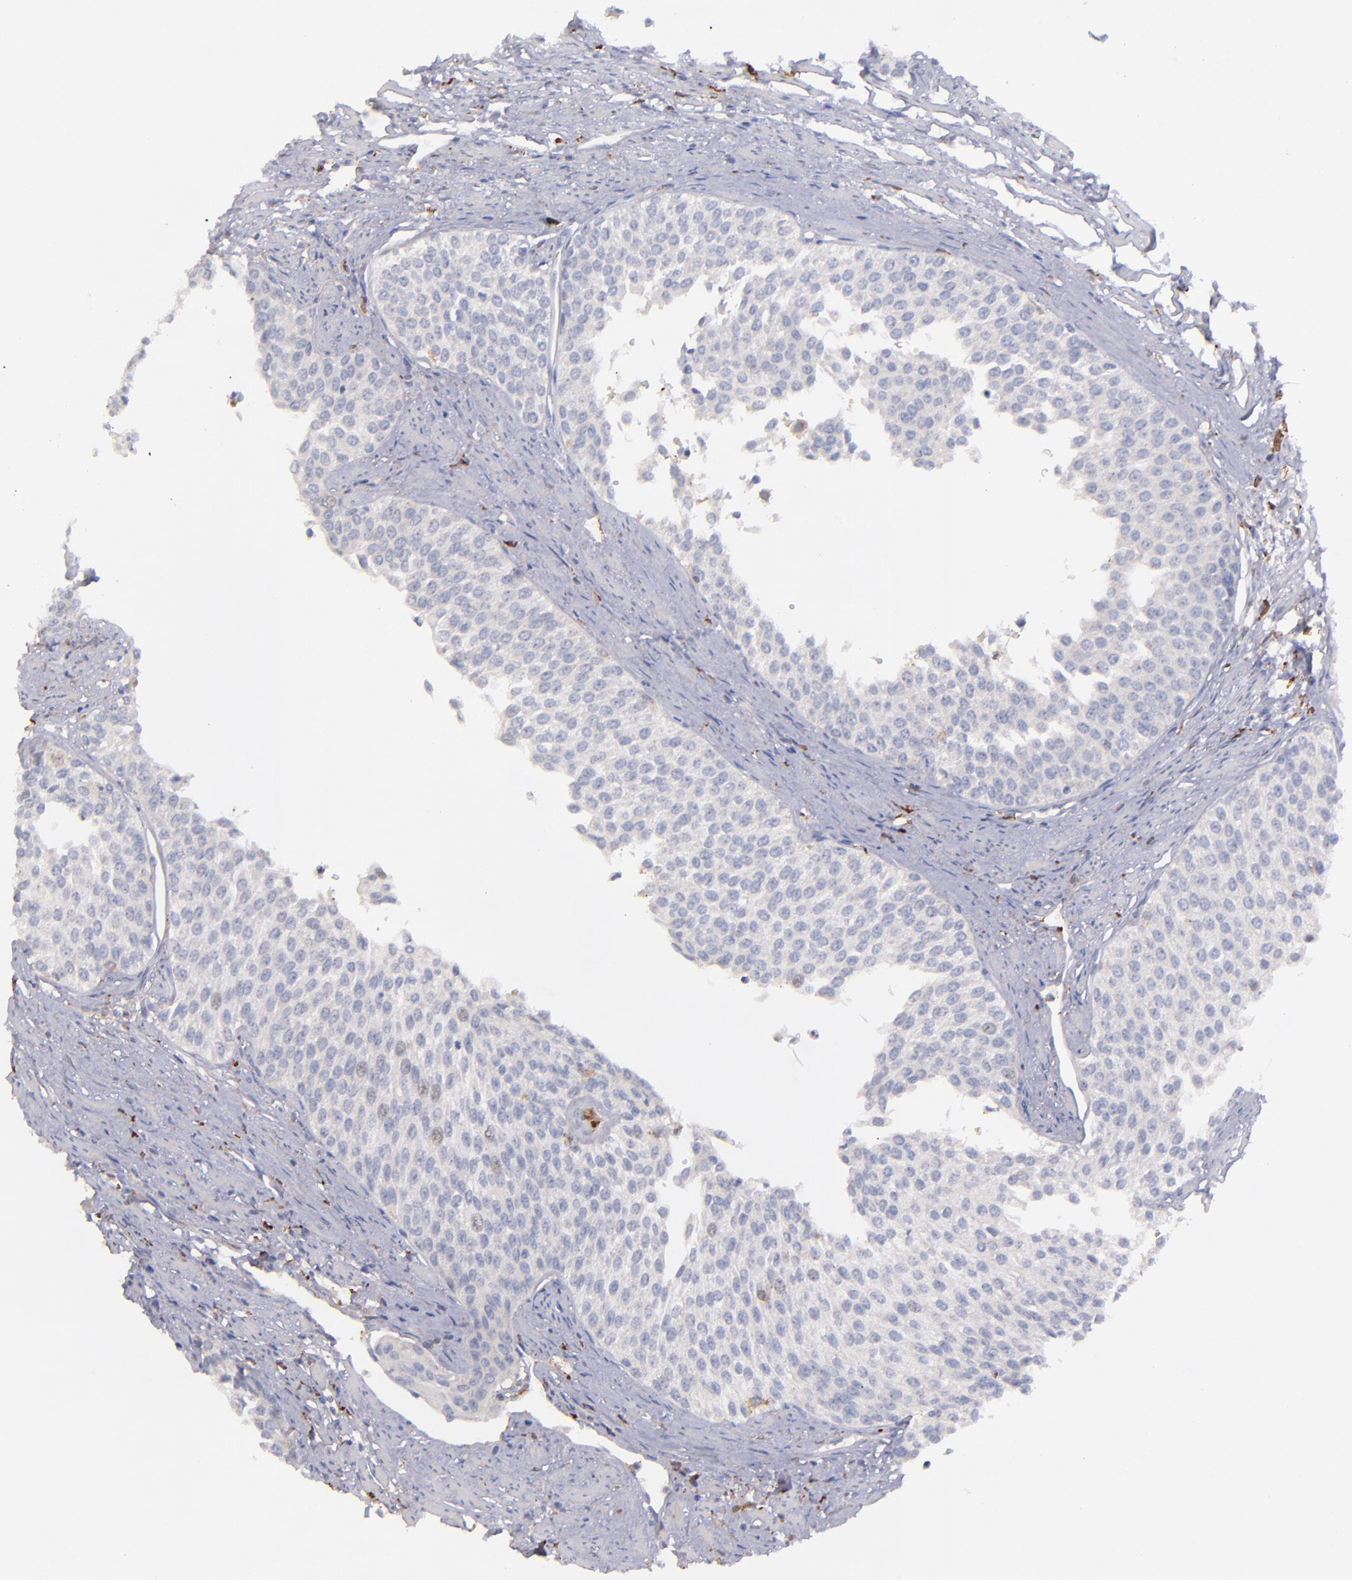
{"staining": {"intensity": "negative", "quantity": "none", "location": "none"}, "tissue": "urothelial cancer", "cell_type": "Tumor cells", "image_type": "cancer", "snomed": [{"axis": "morphology", "description": "Urothelial carcinoma, Low grade"}, {"axis": "topography", "description": "Urinary bladder"}], "caption": "Protein analysis of urothelial cancer displays no significant staining in tumor cells.", "gene": "C1QA", "patient": {"sex": "female", "age": 73}}